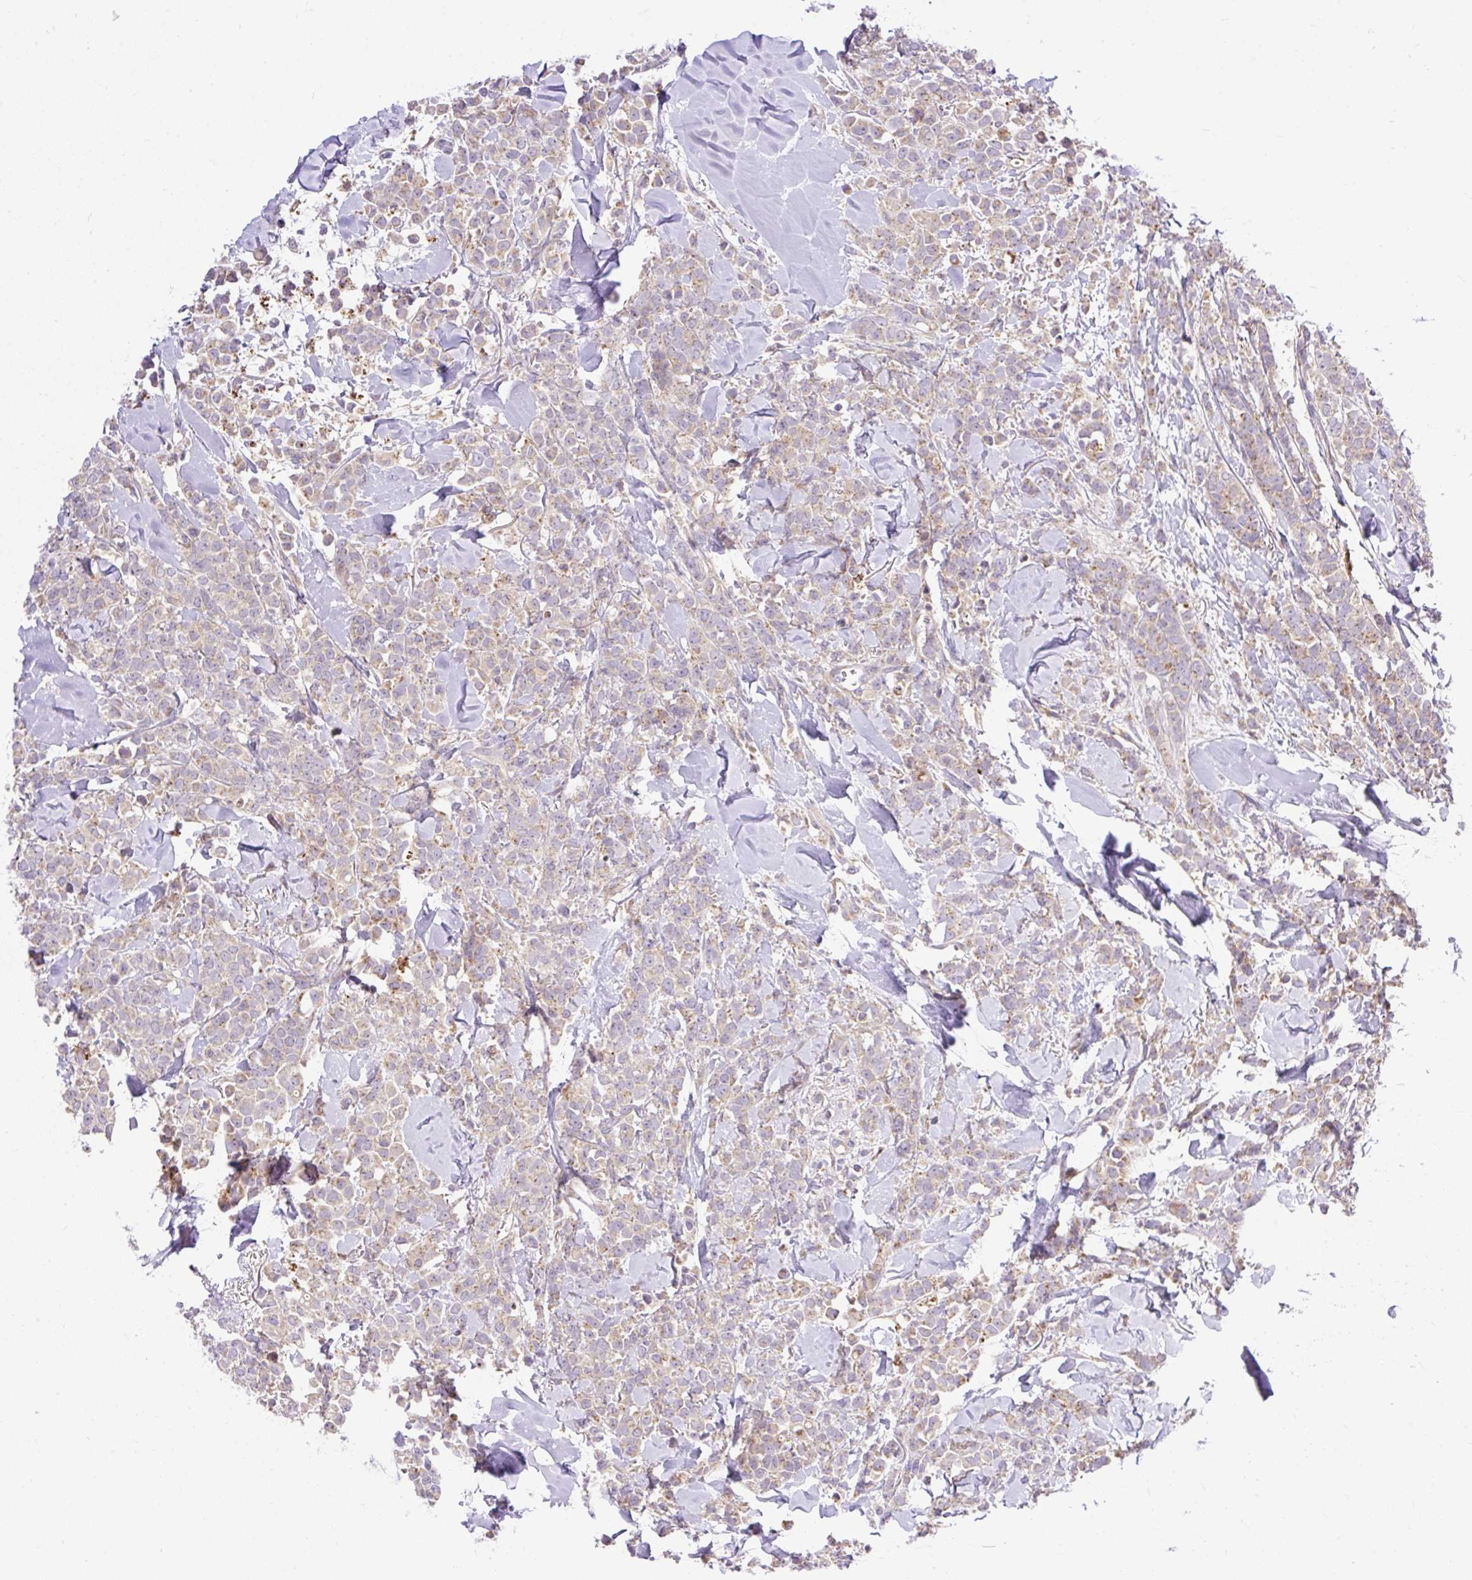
{"staining": {"intensity": "weak", "quantity": "25%-75%", "location": "cytoplasmic/membranous"}, "tissue": "breast cancer", "cell_type": "Tumor cells", "image_type": "cancer", "snomed": [{"axis": "morphology", "description": "Lobular carcinoma"}, {"axis": "topography", "description": "Breast"}], "caption": "Immunohistochemistry (IHC) image of breast cancer stained for a protein (brown), which reveals low levels of weak cytoplasmic/membranous staining in about 25%-75% of tumor cells.", "gene": "HEXB", "patient": {"sex": "female", "age": 91}}